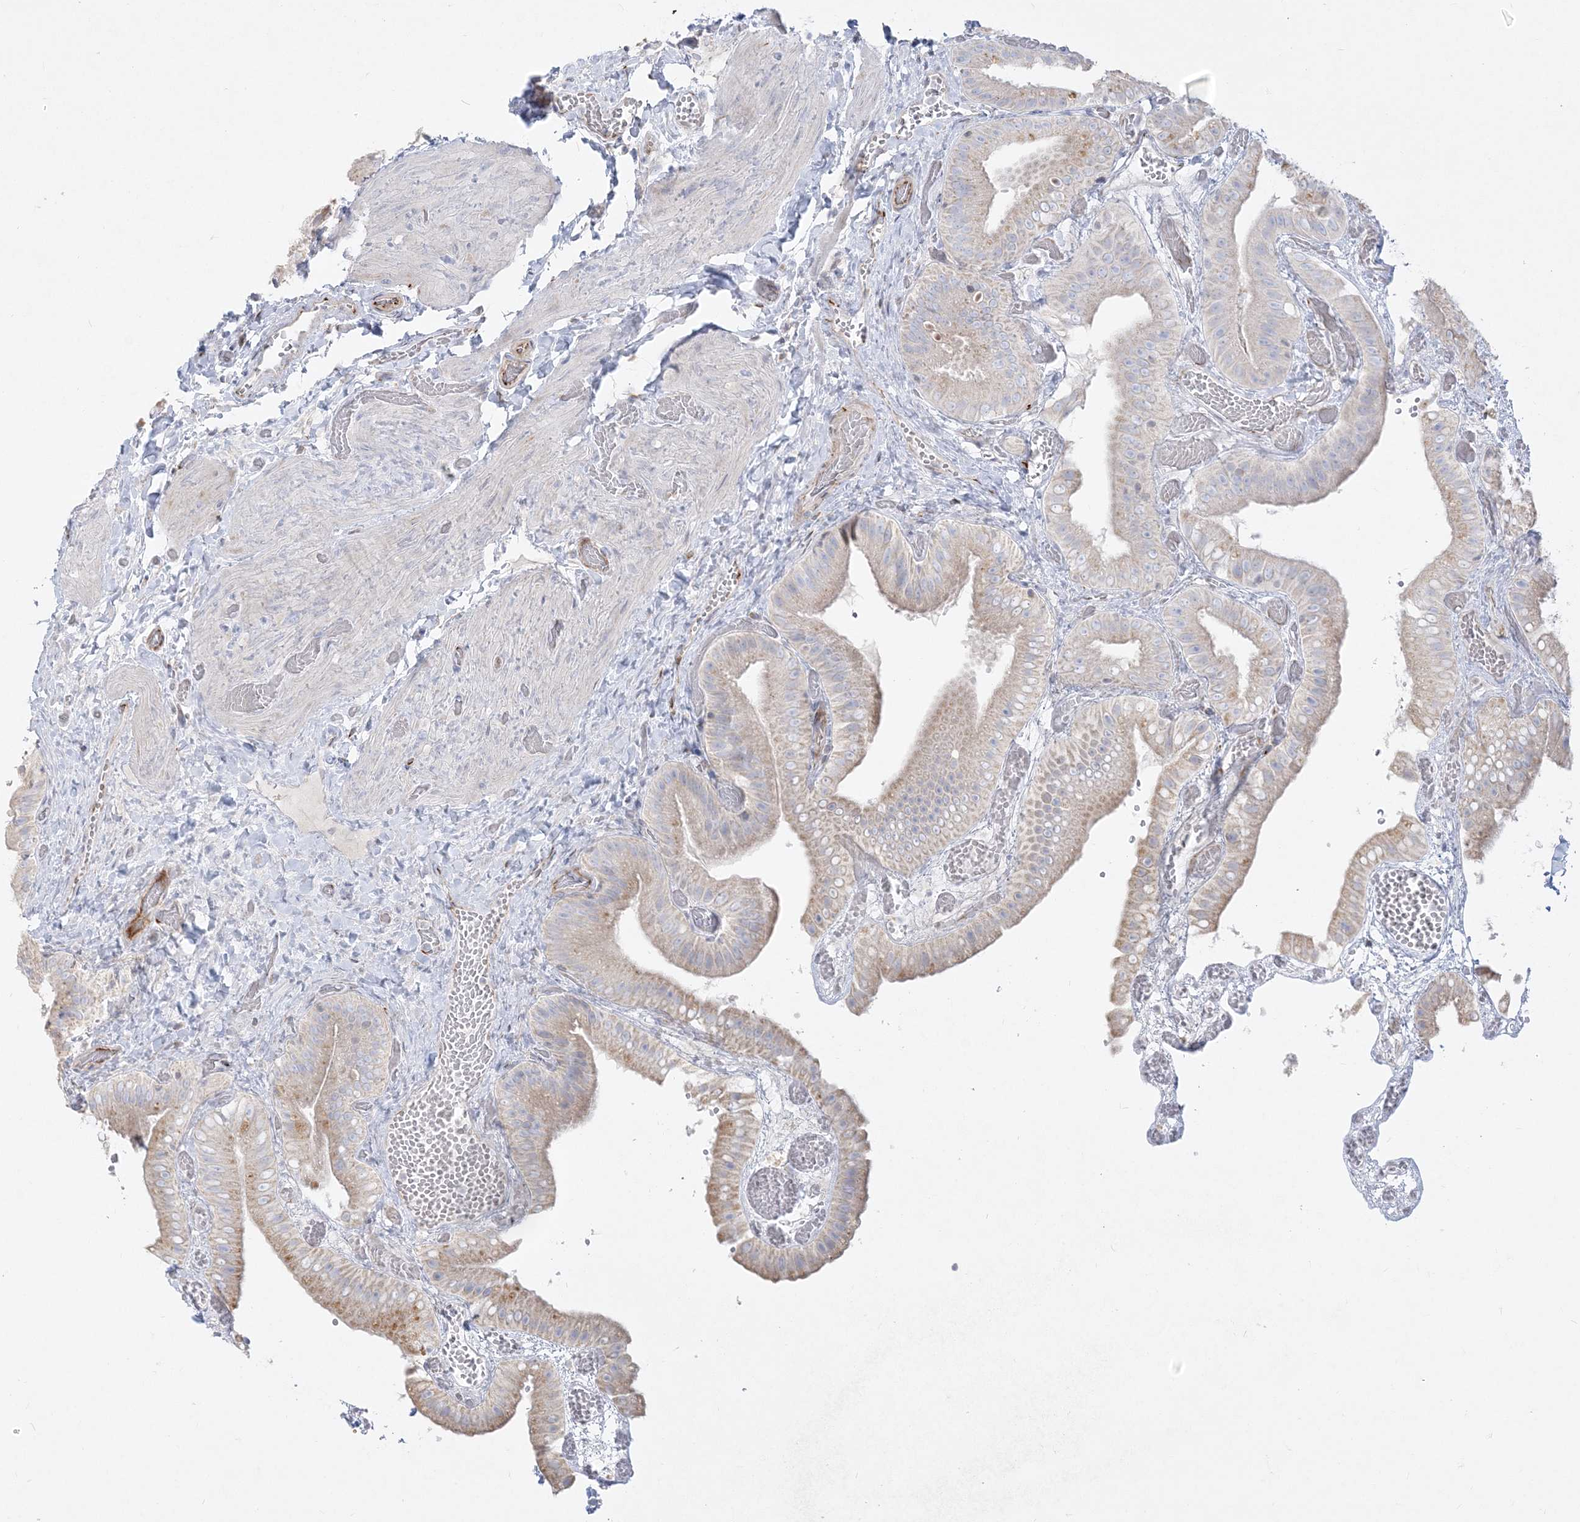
{"staining": {"intensity": "weak", "quantity": "<25%", "location": "cytoplasmic/membranous"}, "tissue": "gallbladder", "cell_type": "Glandular cells", "image_type": "normal", "snomed": [{"axis": "morphology", "description": "Normal tissue, NOS"}, {"axis": "topography", "description": "Gallbladder"}], "caption": "The image shows no staining of glandular cells in unremarkable gallbladder.", "gene": "GPAT2", "patient": {"sex": "female", "age": 64}}